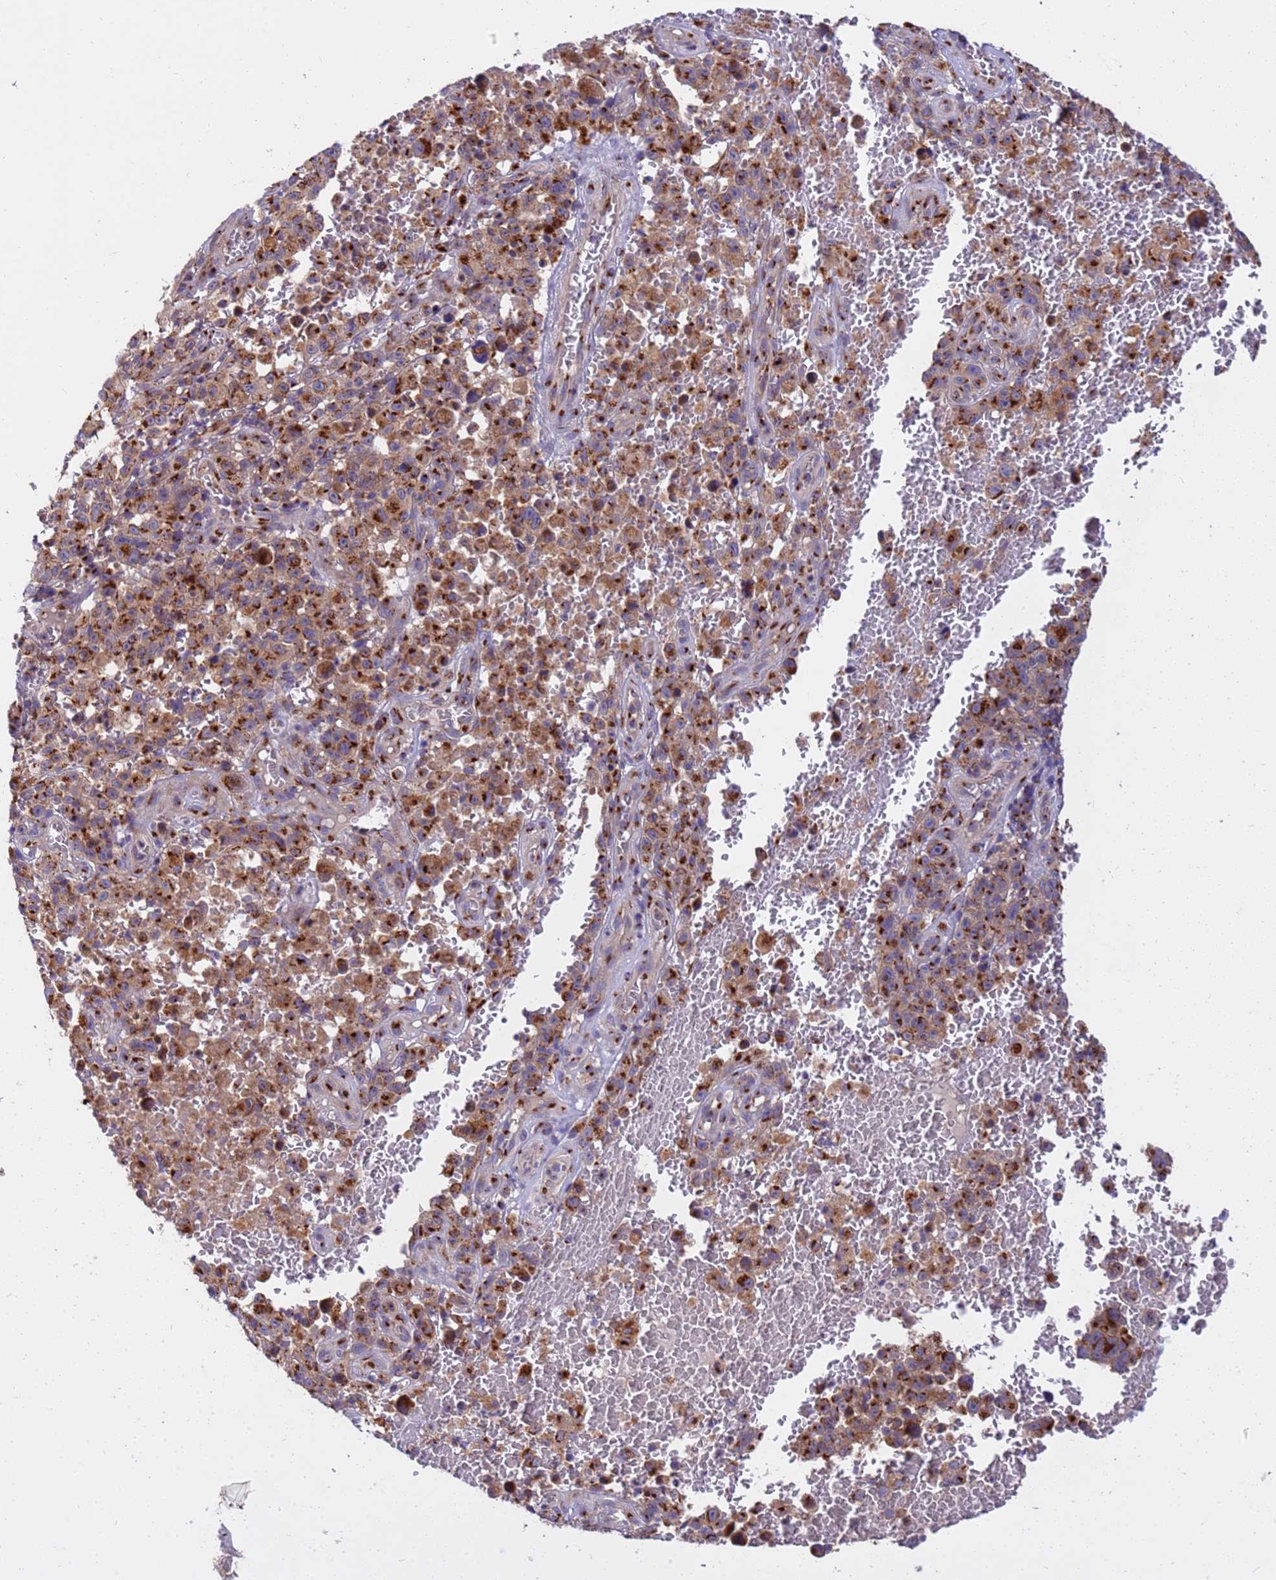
{"staining": {"intensity": "strong", "quantity": ">75%", "location": "cytoplasmic/membranous"}, "tissue": "melanoma", "cell_type": "Tumor cells", "image_type": "cancer", "snomed": [{"axis": "morphology", "description": "Malignant melanoma, NOS"}, {"axis": "topography", "description": "Skin"}], "caption": "Immunohistochemical staining of malignant melanoma reveals high levels of strong cytoplasmic/membranous protein positivity in approximately >75% of tumor cells.", "gene": "HPS3", "patient": {"sex": "female", "age": 82}}